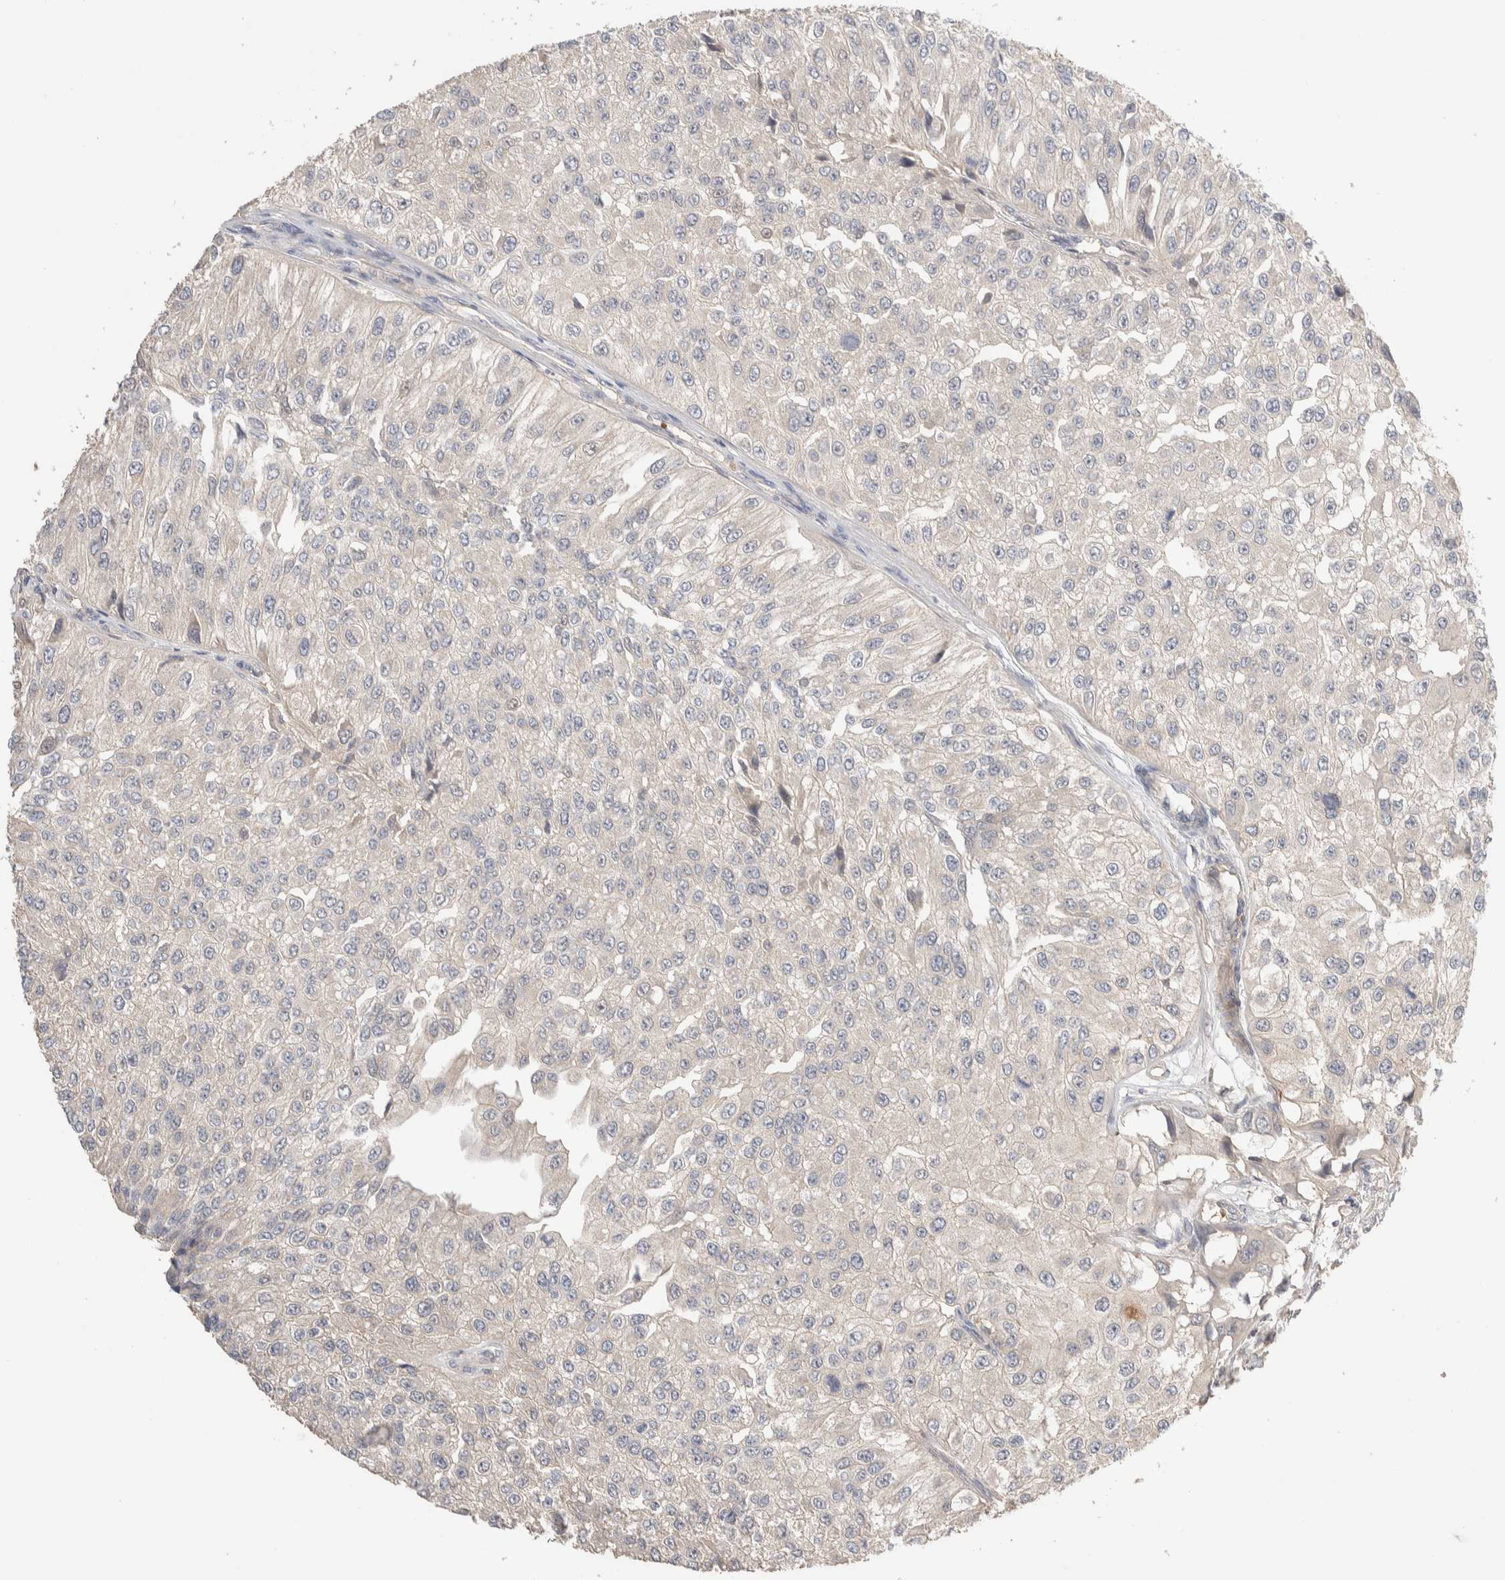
{"staining": {"intensity": "negative", "quantity": "none", "location": "none"}, "tissue": "urothelial cancer", "cell_type": "Tumor cells", "image_type": "cancer", "snomed": [{"axis": "morphology", "description": "Urothelial carcinoma, High grade"}, {"axis": "topography", "description": "Kidney"}, {"axis": "topography", "description": "Urinary bladder"}], "caption": "Tumor cells show no significant staining in high-grade urothelial carcinoma. Nuclei are stained in blue.", "gene": "WDR91", "patient": {"sex": "male", "age": 77}}